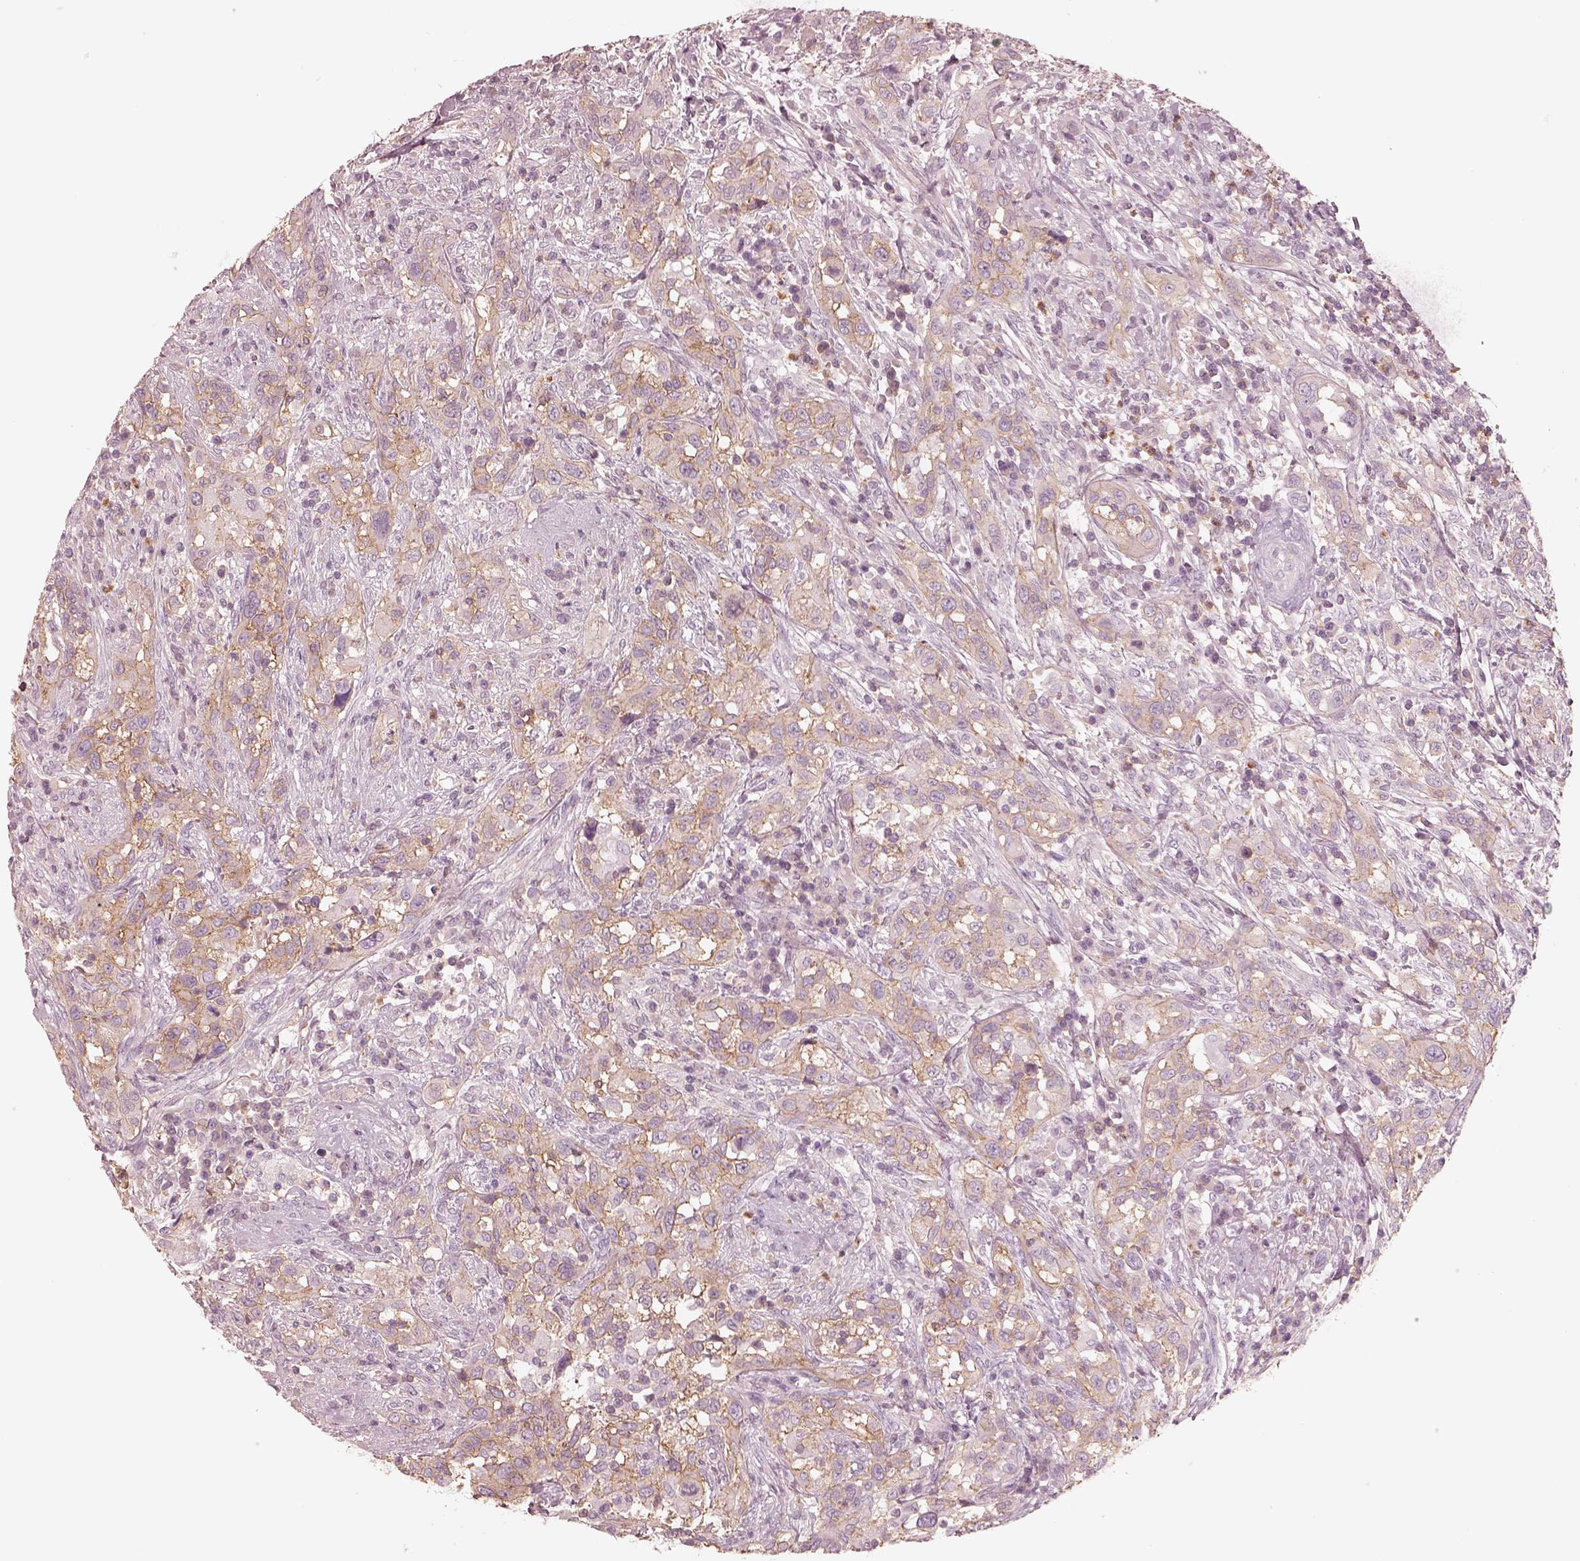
{"staining": {"intensity": "weak", "quantity": ">75%", "location": "cytoplasmic/membranous"}, "tissue": "urothelial cancer", "cell_type": "Tumor cells", "image_type": "cancer", "snomed": [{"axis": "morphology", "description": "Urothelial carcinoma, NOS"}, {"axis": "morphology", "description": "Urothelial carcinoma, High grade"}, {"axis": "topography", "description": "Urinary bladder"}], "caption": "DAB immunohistochemical staining of transitional cell carcinoma demonstrates weak cytoplasmic/membranous protein positivity in approximately >75% of tumor cells.", "gene": "GPRIN1", "patient": {"sex": "female", "age": 64}}